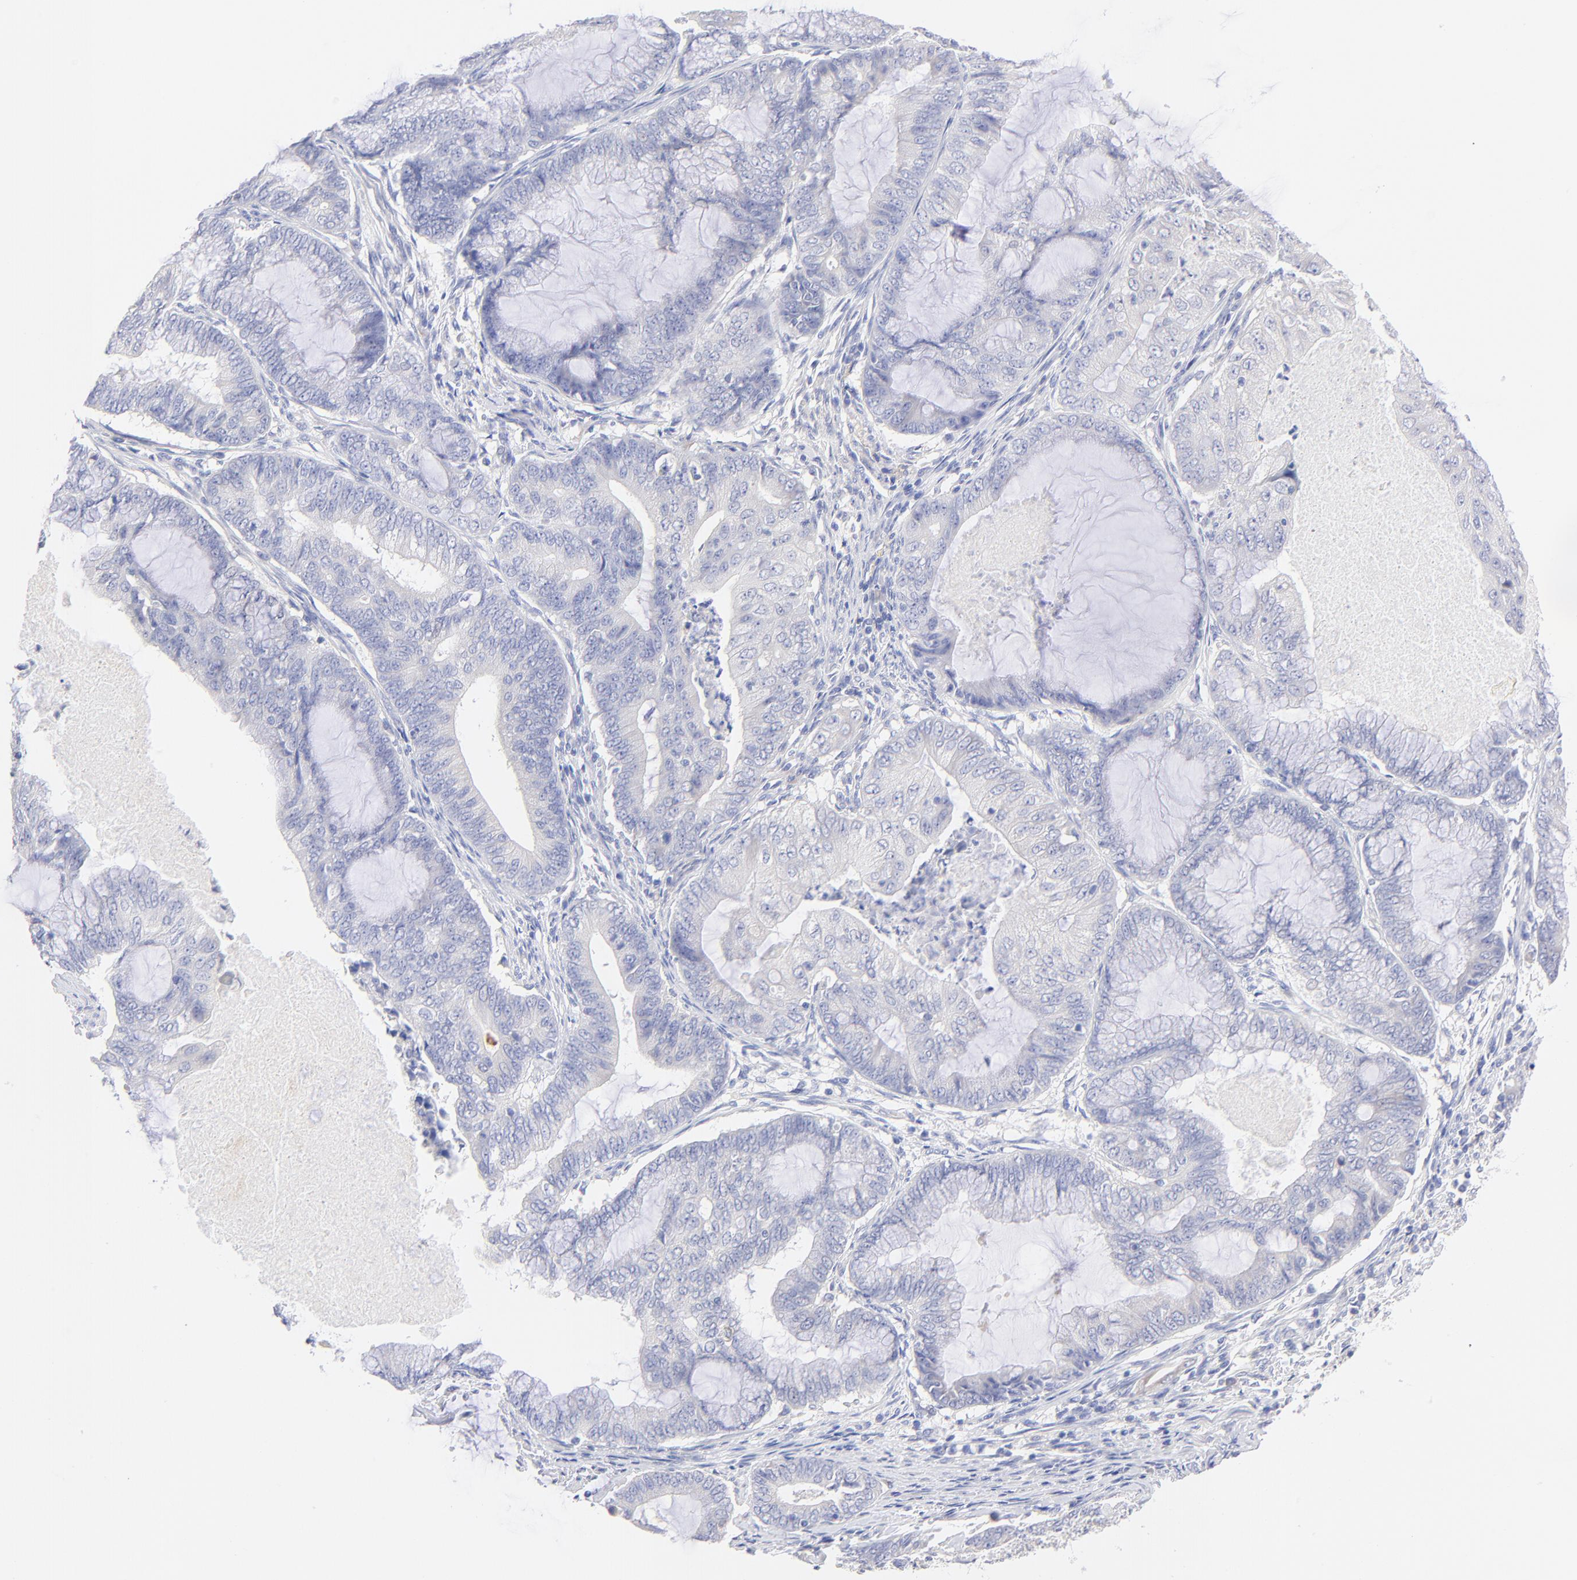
{"staining": {"intensity": "negative", "quantity": "none", "location": "none"}, "tissue": "endometrial cancer", "cell_type": "Tumor cells", "image_type": "cancer", "snomed": [{"axis": "morphology", "description": "Adenocarcinoma, NOS"}, {"axis": "topography", "description": "Endometrium"}], "caption": "Histopathology image shows no significant protein positivity in tumor cells of endometrial cancer. (DAB (3,3'-diaminobenzidine) immunohistochemistry, high magnification).", "gene": "EBP", "patient": {"sex": "female", "age": 63}}